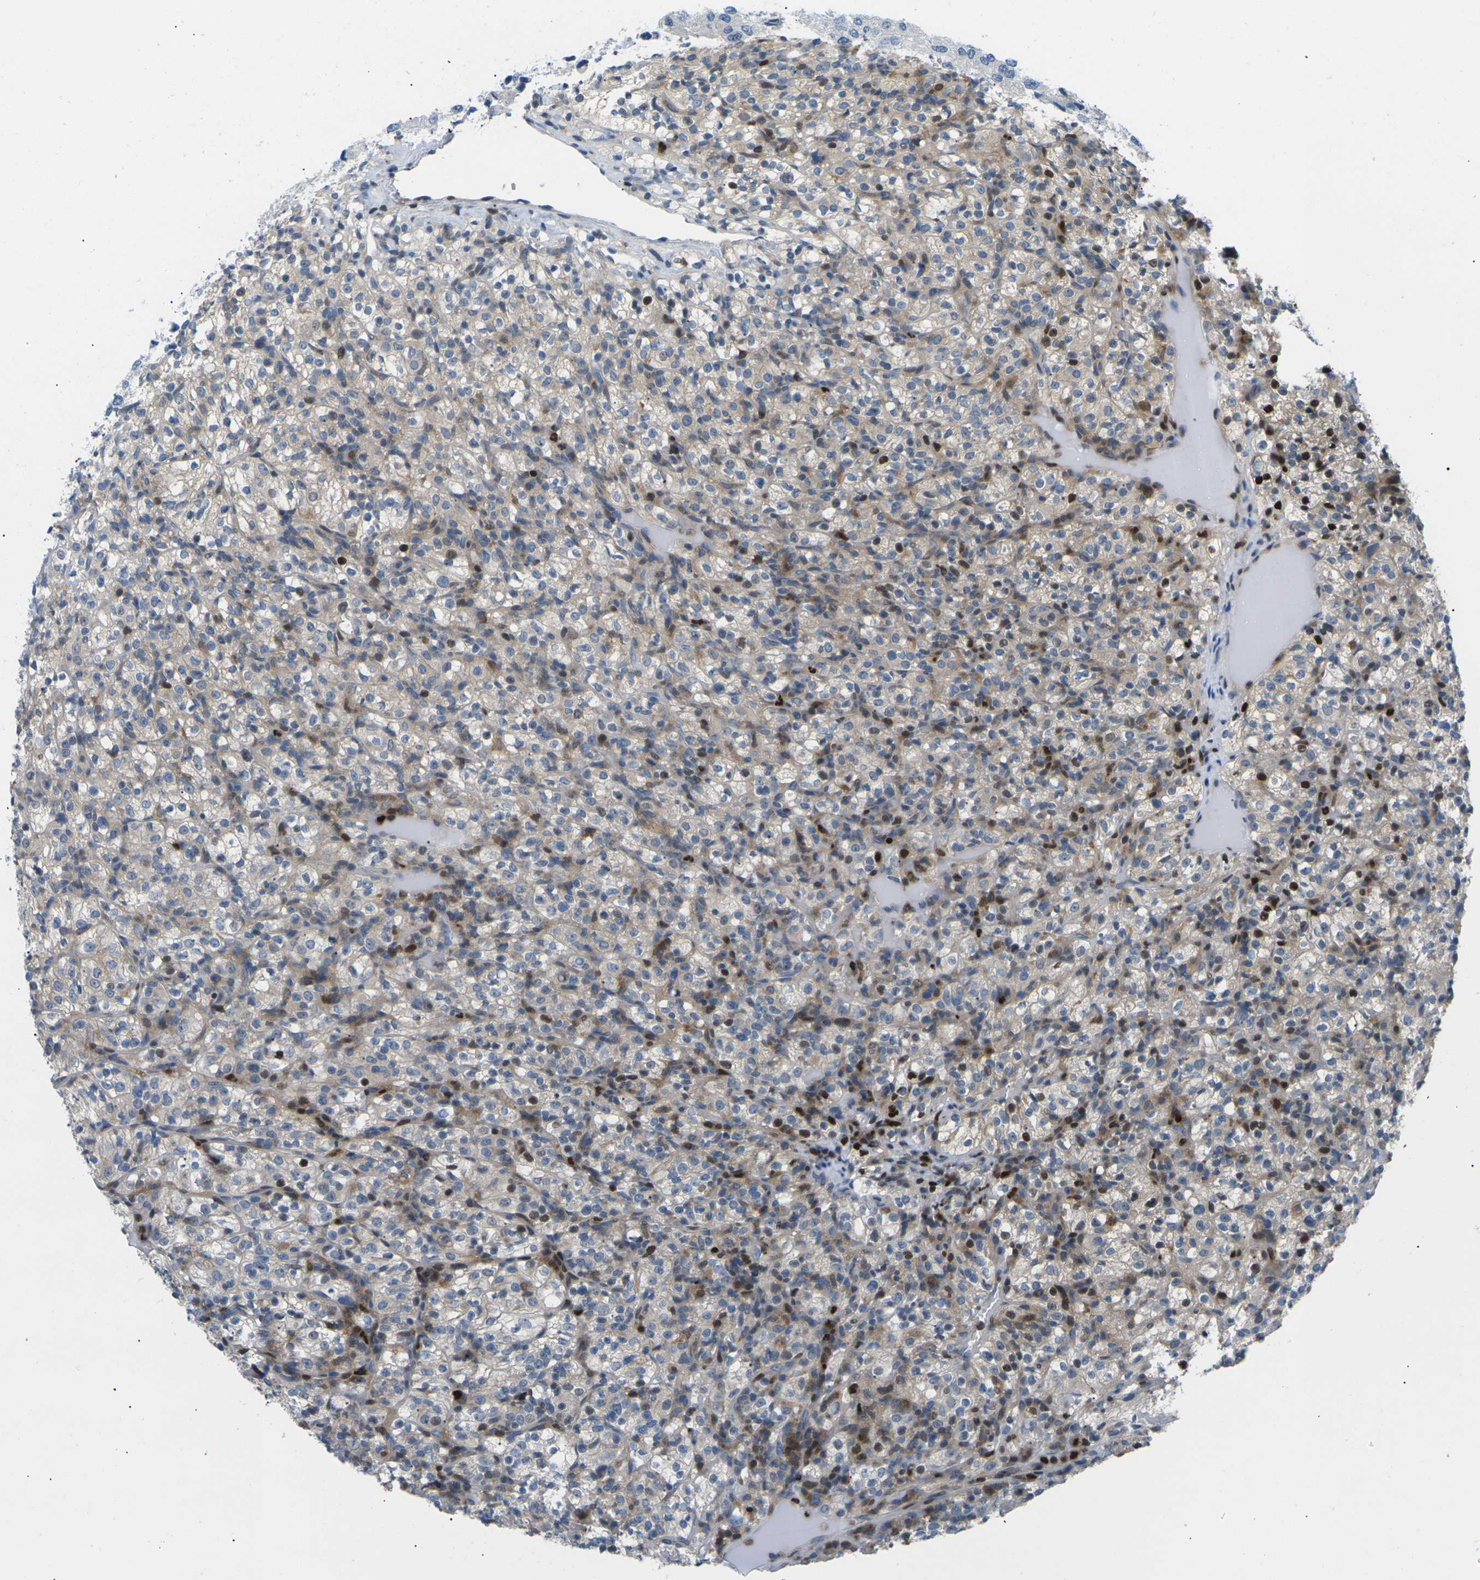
{"staining": {"intensity": "moderate", "quantity": ">75%", "location": "cytoplasmic/membranous,nuclear"}, "tissue": "renal cancer", "cell_type": "Tumor cells", "image_type": "cancer", "snomed": [{"axis": "morphology", "description": "Normal tissue, NOS"}, {"axis": "morphology", "description": "Adenocarcinoma, NOS"}, {"axis": "topography", "description": "Kidney"}], "caption": "Tumor cells display medium levels of moderate cytoplasmic/membranous and nuclear positivity in approximately >75% of cells in adenocarcinoma (renal).", "gene": "RPS6KA3", "patient": {"sex": "female", "age": 72}}